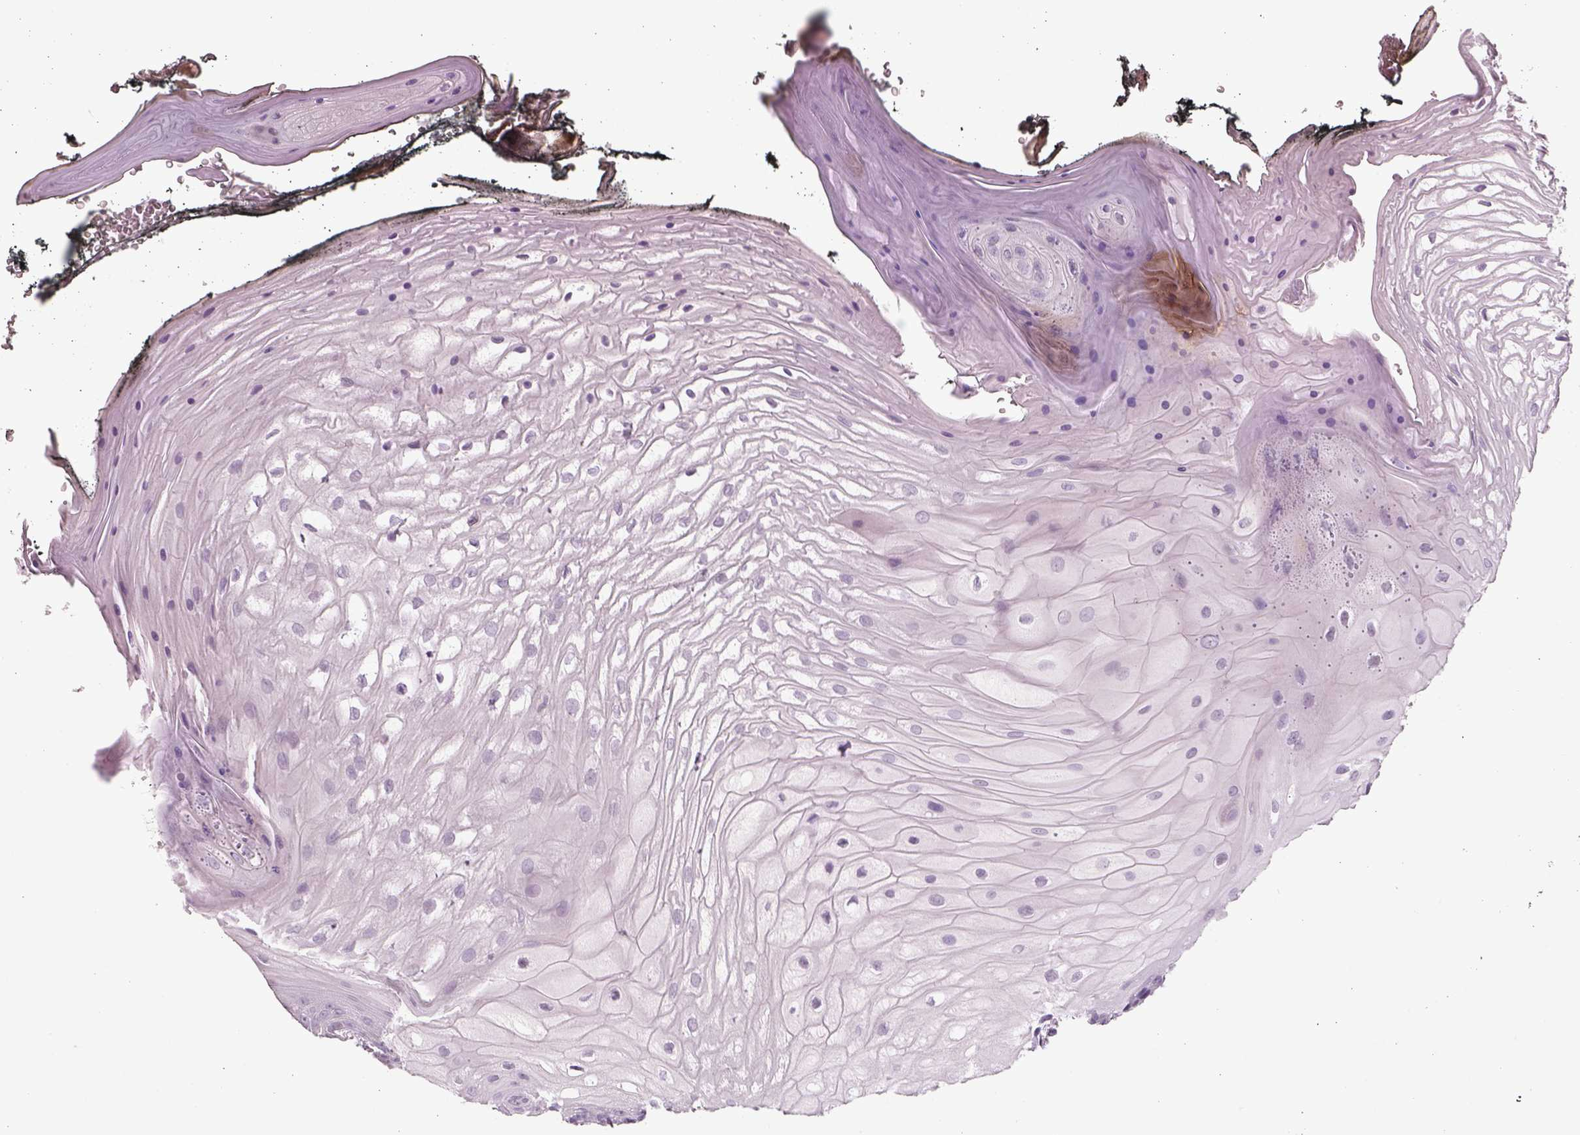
{"staining": {"intensity": "negative", "quantity": "none", "location": "none"}, "tissue": "oral mucosa", "cell_type": "Squamous epithelial cells", "image_type": "normal", "snomed": [{"axis": "morphology", "description": "Normal tissue, NOS"}, {"axis": "morphology", "description": "Squamous cell carcinoma, NOS"}, {"axis": "topography", "description": "Oral tissue"}, {"axis": "topography", "description": "Head-Neck"}], "caption": "A micrograph of oral mucosa stained for a protein displays no brown staining in squamous epithelial cells. (DAB immunohistochemistry (IHC) with hematoxylin counter stain).", "gene": "SLC6A2", "patient": {"sex": "male", "age": 65}}